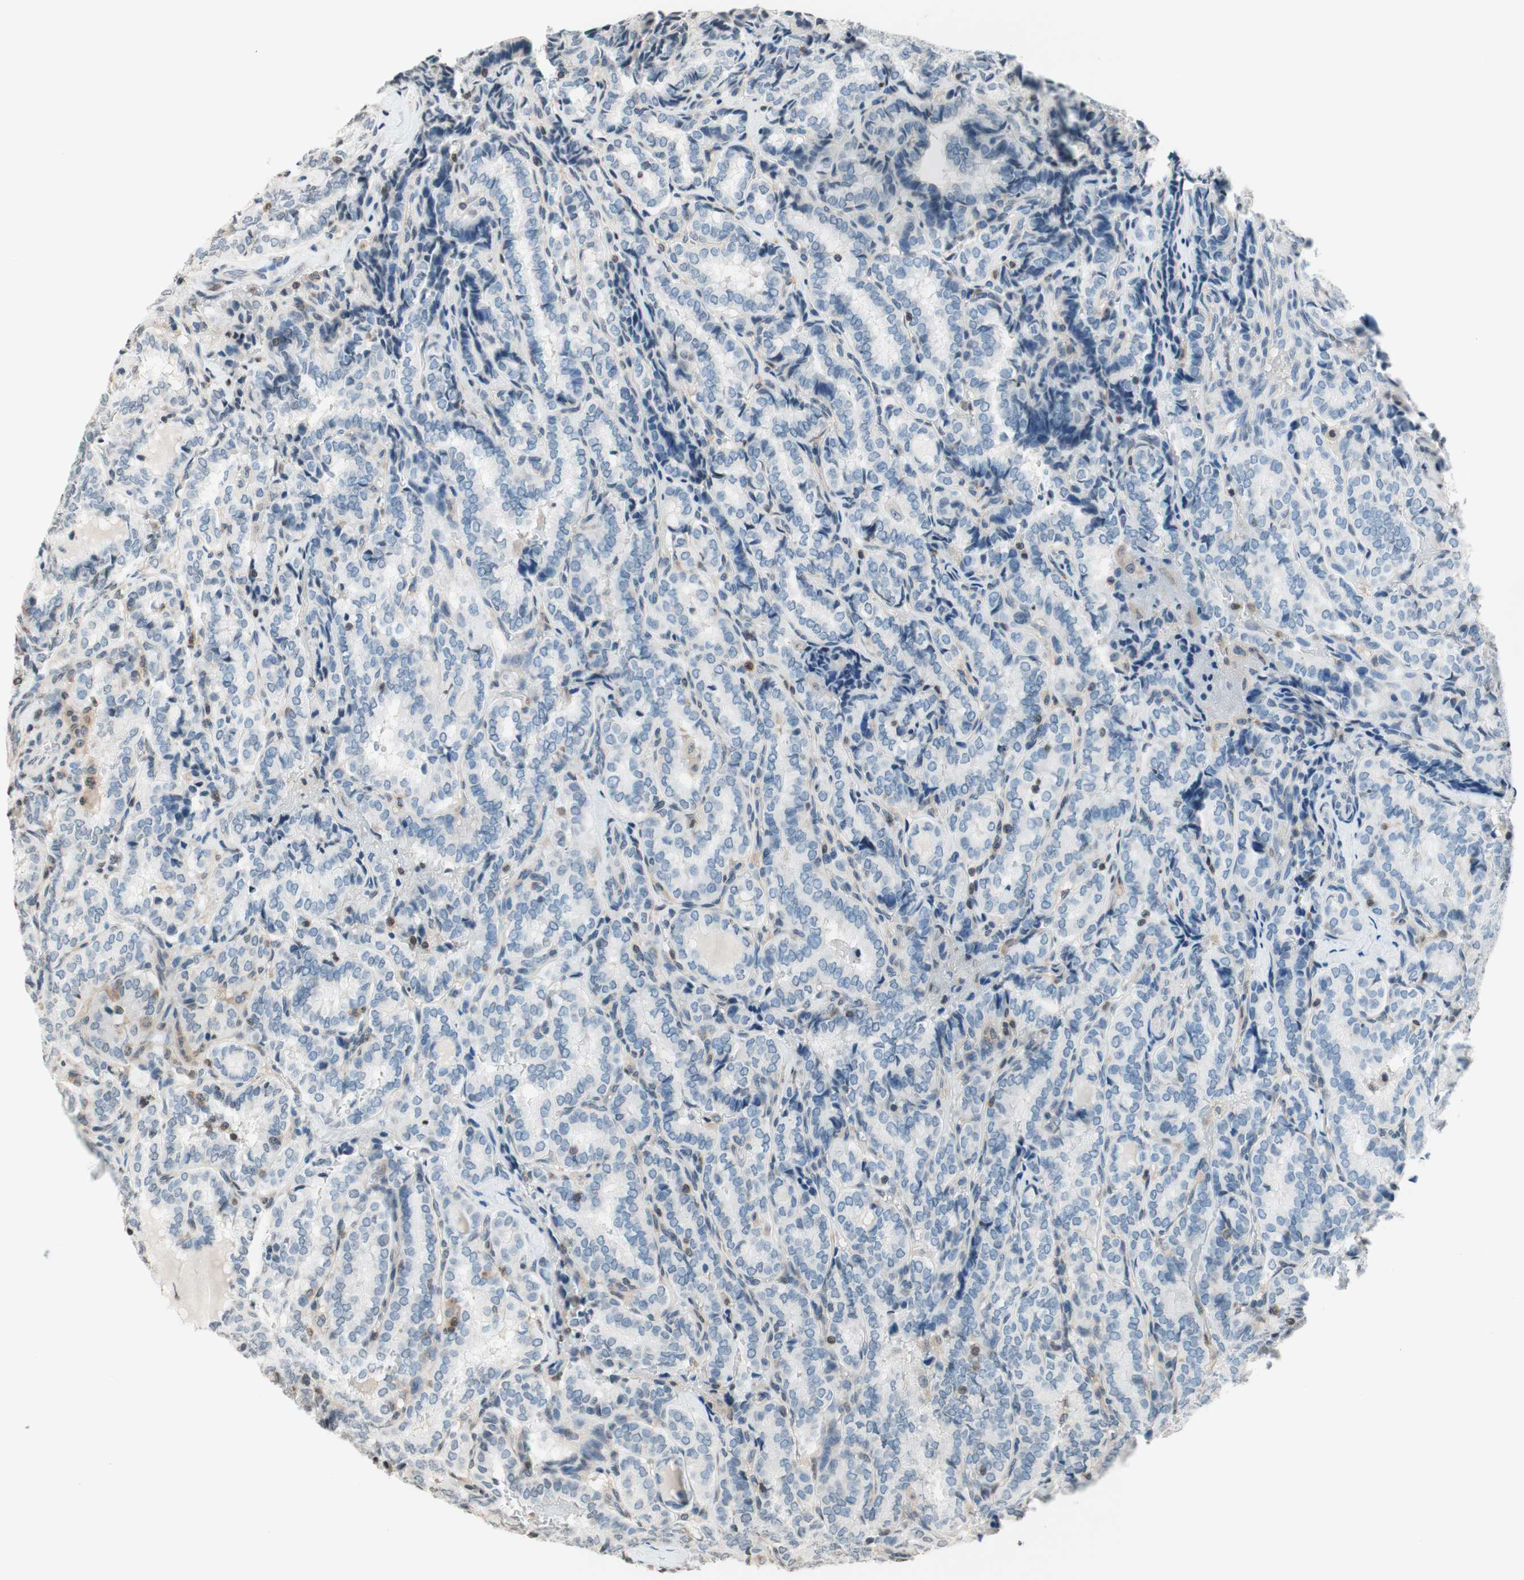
{"staining": {"intensity": "negative", "quantity": "none", "location": "none"}, "tissue": "thyroid cancer", "cell_type": "Tumor cells", "image_type": "cancer", "snomed": [{"axis": "morphology", "description": "Normal tissue, NOS"}, {"axis": "morphology", "description": "Papillary adenocarcinoma, NOS"}, {"axis": "topography", "description": "Thyroid gland"}], "caption": "Tumor cells are negative for protein expression in human thyroid cancer (papillary adenocarcinoma).", "gene": "WIPF1", "patient": {"sex": "female", "age": 30}}